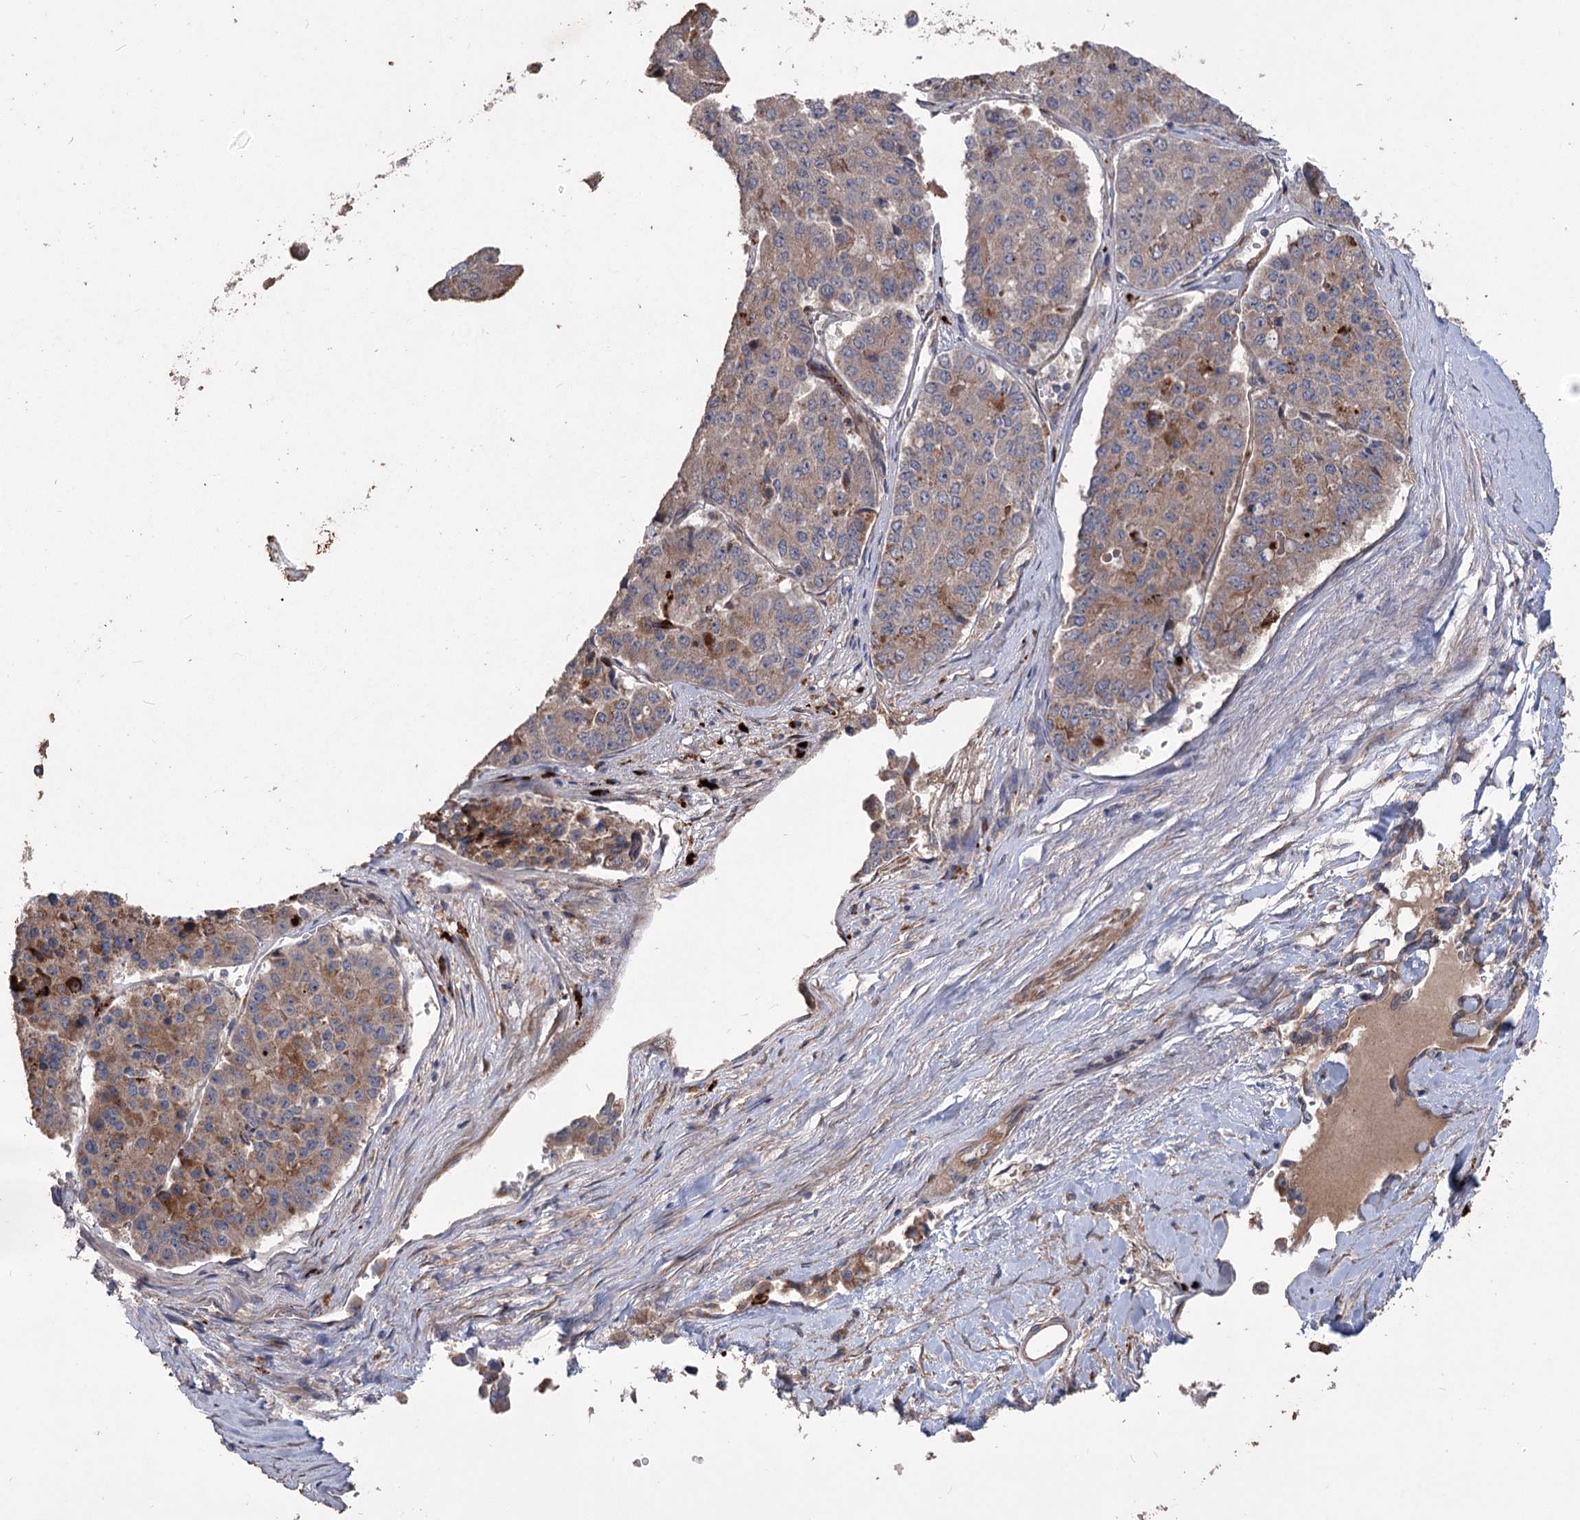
{"staining": {"intensity": "weak", "quantity": "25%-75%", "location": "cytoplasmic/membranous"}, "tissue": "pancreatic cancer", "cell_type": "Tumor cells", "image_type": "cancer", "snomed": [{"axis": "morphology", "description": "Adenocarcinoma, NOS"}, {"axis": "topography", "description": "Pancreas"}], "caption": "An image of human pancreatic cancer stained for a protein reveals weak cytoplasmic/membranous brown staining in tumor cells.", "gene": "RIN2", "patient": {"sex": "male", "age": 50}}